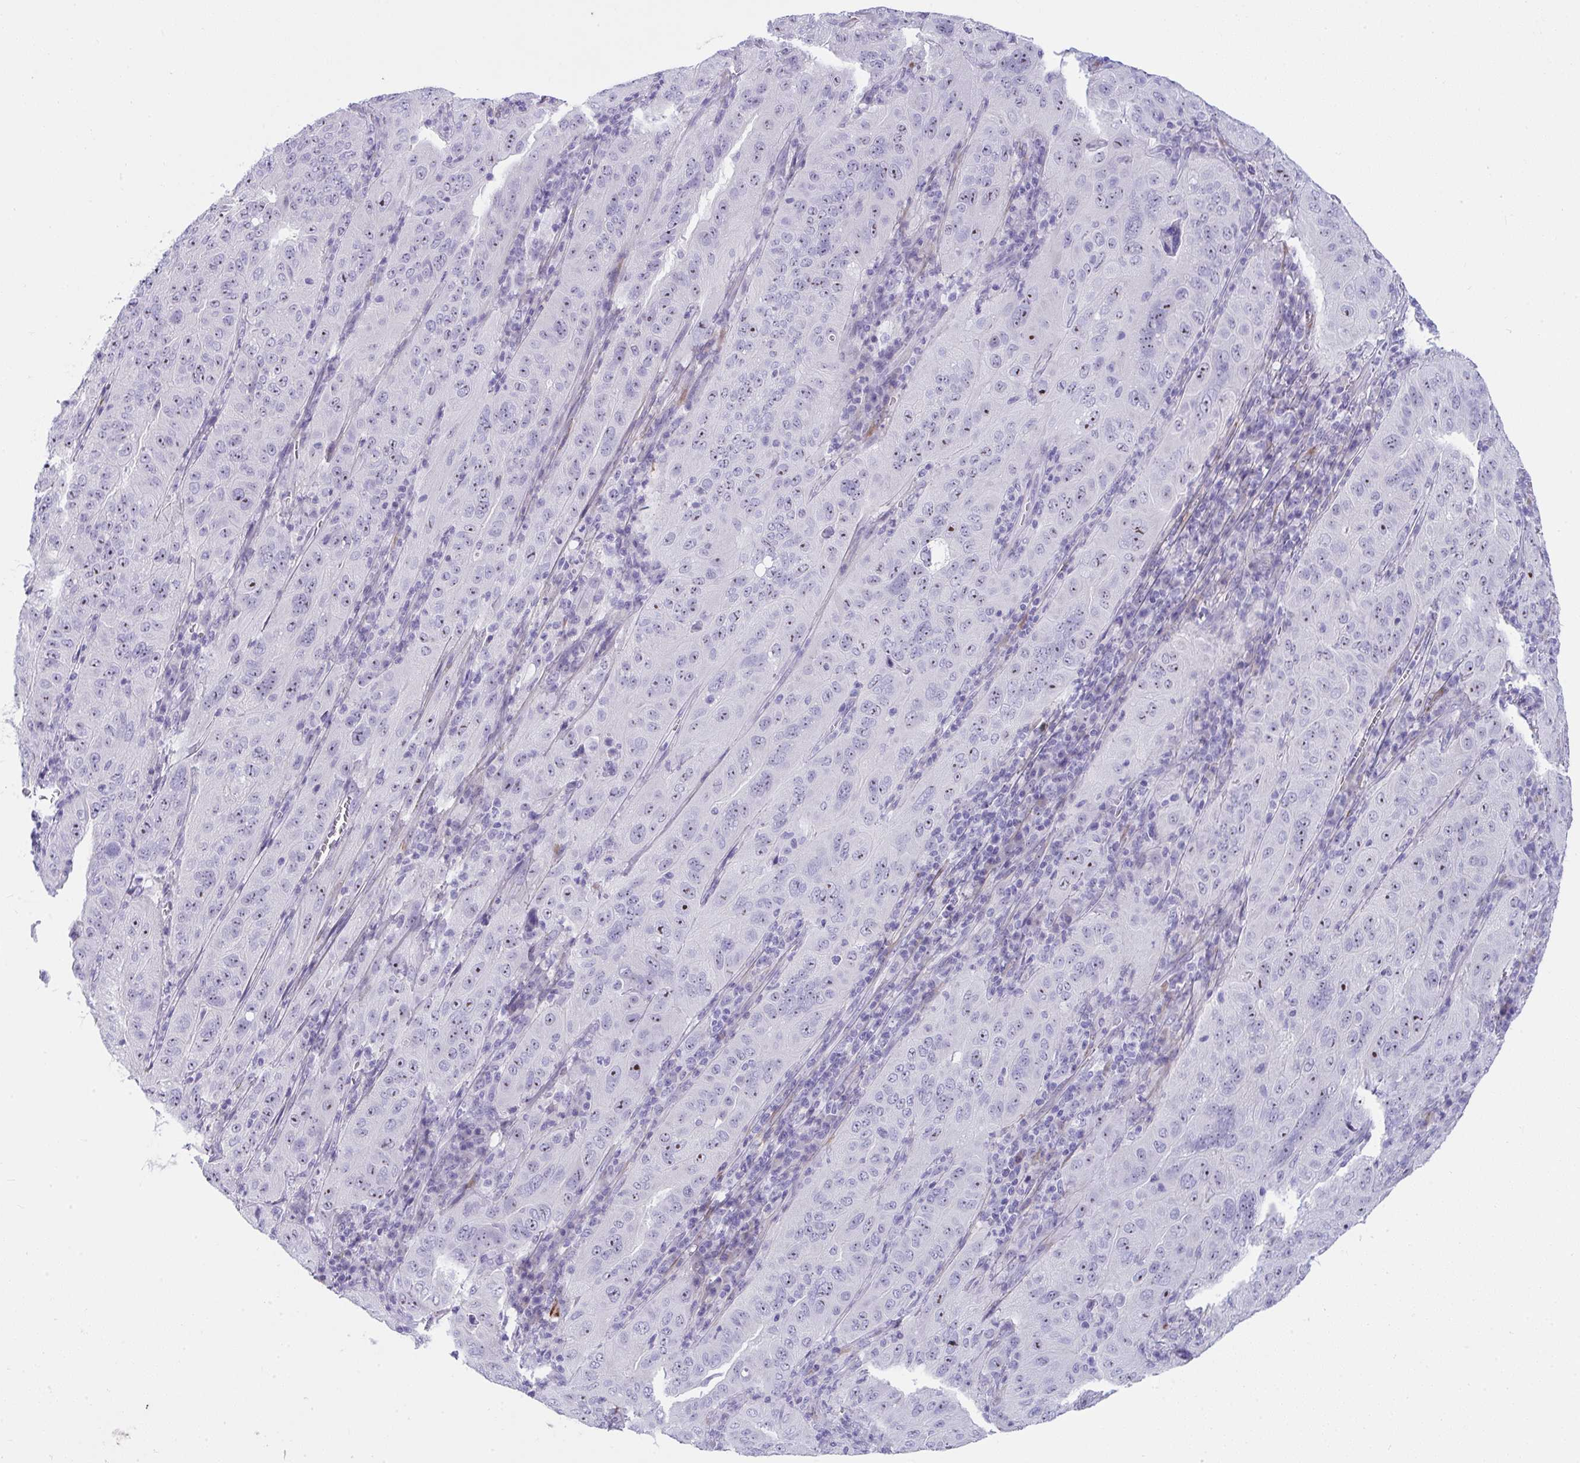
{"staining": {"intensity": "negative", "quantity": "none", "location": "none"}, "tissue": "pancreatic cancer", "cell_type": "Tumor cells", "image_type": "cancer", "snomed": [{"axis": "morphology", "description": "Adenocarcinoma, NOS"}, {"axis": "topography", "description": "Pancreas"}], "caption": "Tumor cells show no significant positivity in adenocarcinoma (pancreatic).", "gene": "LHFPL6", "patient": {"sex": "male", "age": 63}}